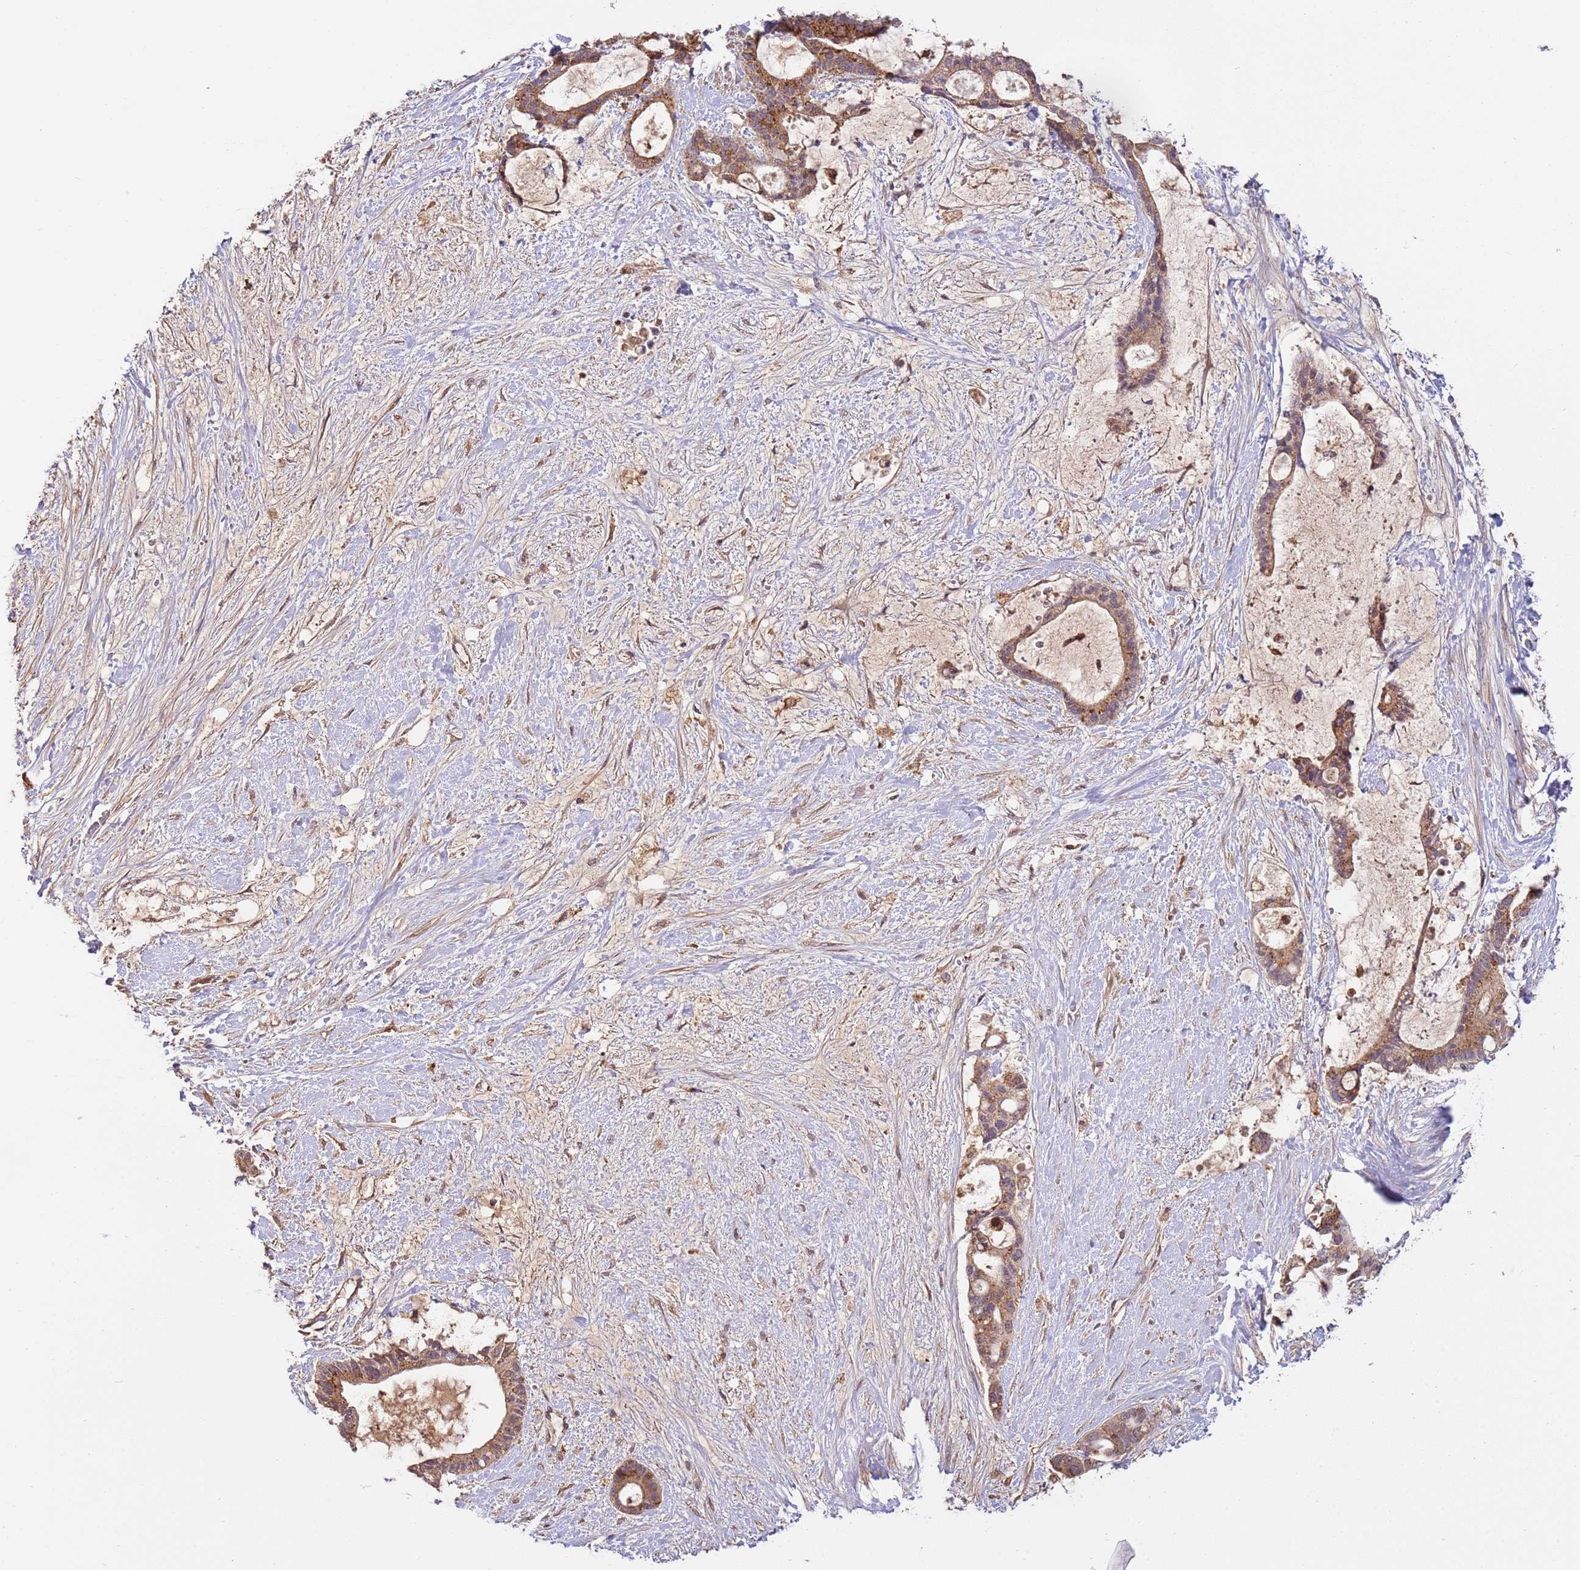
{"staining": {"intensity": "moderate", "quantity": ">75%", "location": "cytoplasmic/membranous"}, "tissue": "liver cancer", "cell_type": "Tumor cells", "image_type": "cancer", "snomed": [{"axis": "morphology", "description": "Normal tissue, NOS"}, {"axis": "morphology", "description": "Cholangiocarcinoma"}, {"axis": "topography", "description": "Liver"}, {"axis": "topography", "description": "Peripheral nerve tissue"}], "caption": "This micrograph shows liver cholangiocarcinoma stained with immunohistochemistry (IHC) to label a protein in brown. The cytoplasmic/membranous of tumor cells show moderate positivity for the protein. Nuclei are counter-stained blue.", "gene": "ZNF624", "patient": {"sex": "female", "age": 73}}